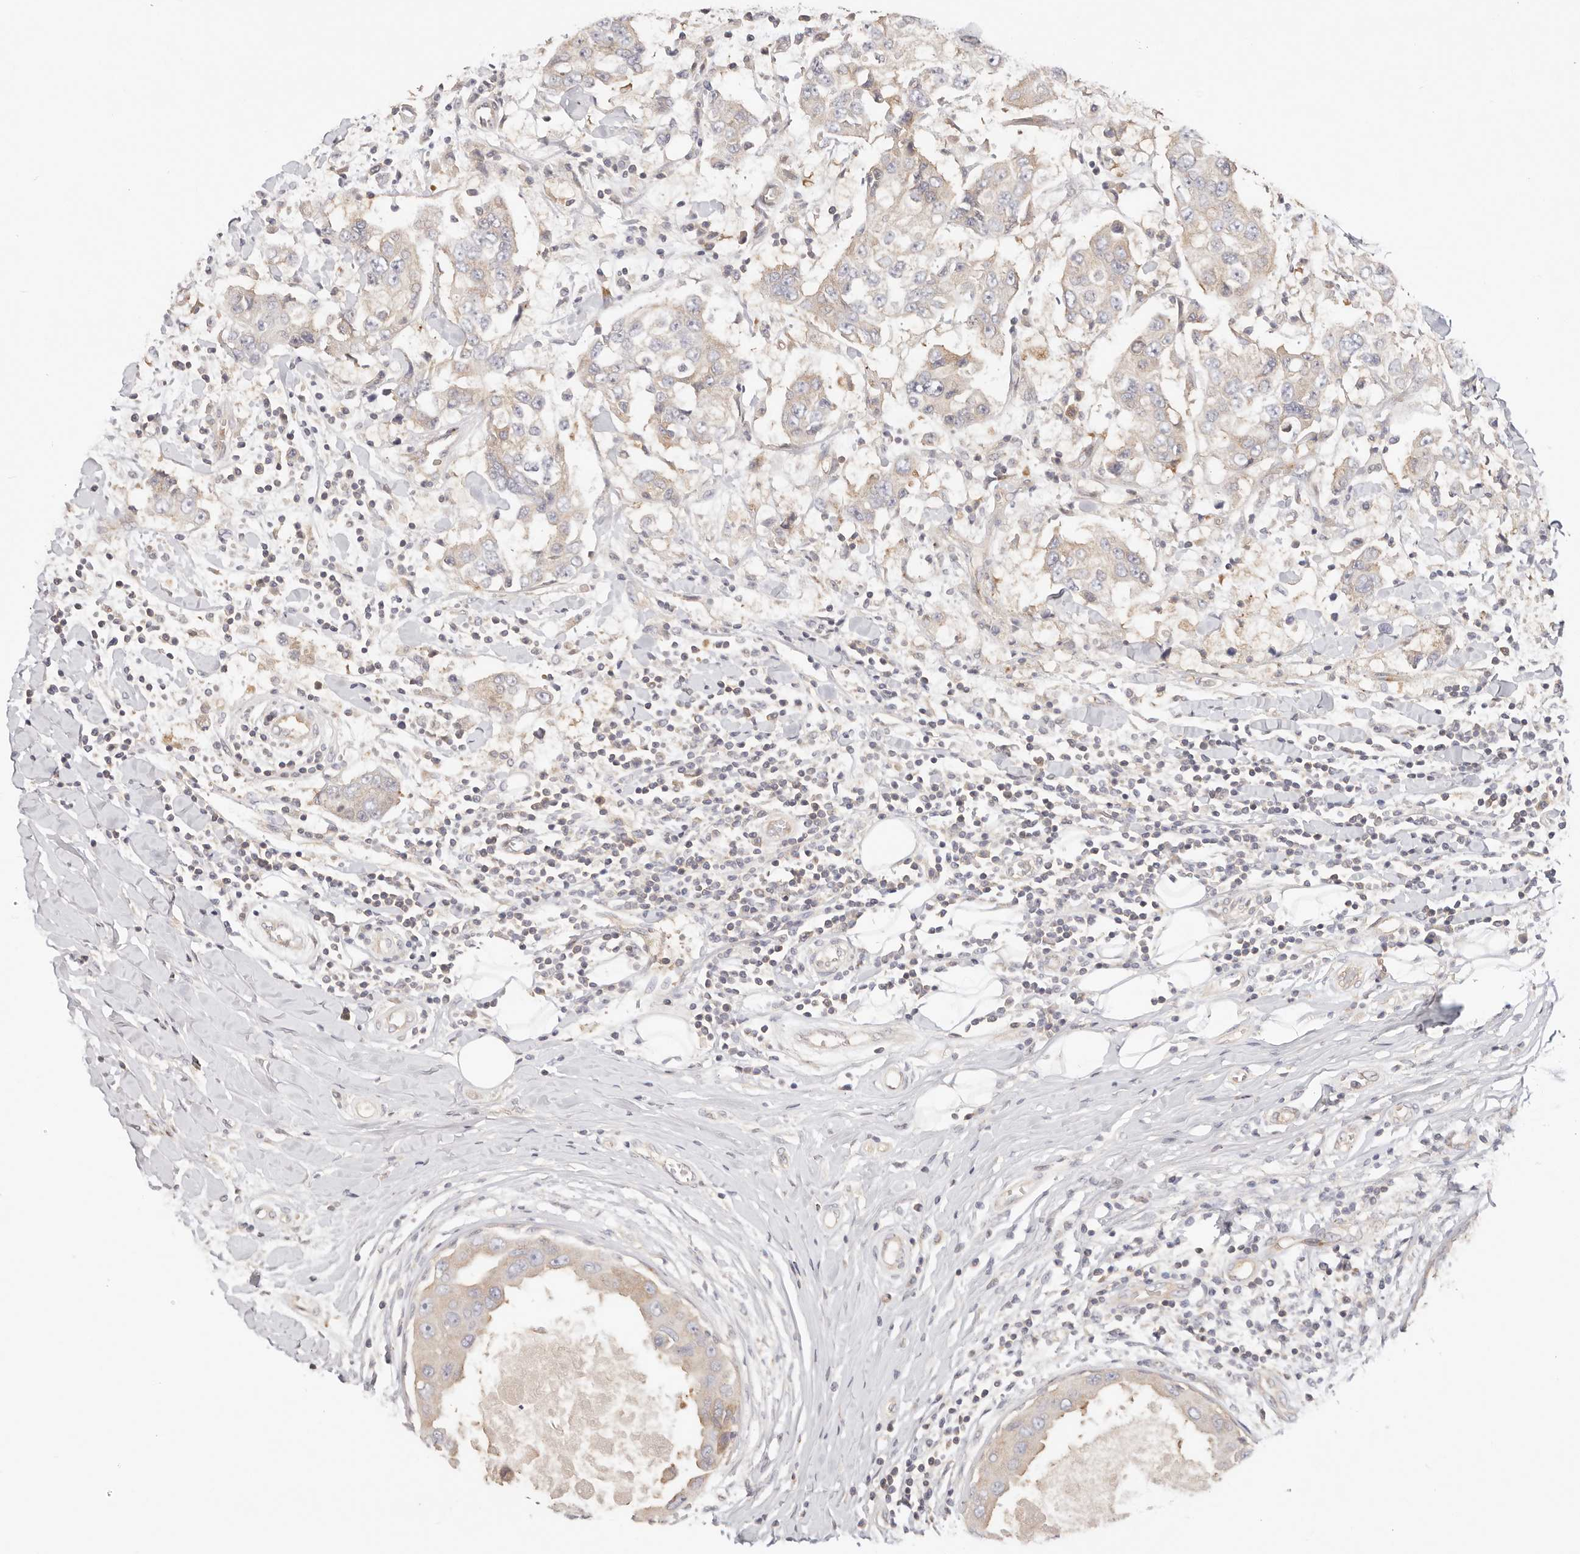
{"staining": {"intensity": "weak", "quantity": ">75%", "location": "cytoplasmic/membranous"}, "tissue": "breast cancer", "cell_type": "Tumor cells", "image_type": "cancer", "snomed": [{"axis": "morphology", "description": "Duct carcinoma"}, {"axis": "topography", "description": "Breast"}], "caption": "An IHC image of neoplastic tissue is shown. Protein staining in brown highlights weak cytoplasmic/membranous positivity in breast cancer within tumor cells.", "gene": "KCMF1", "patient": {"sex": "female", "age": 27}}